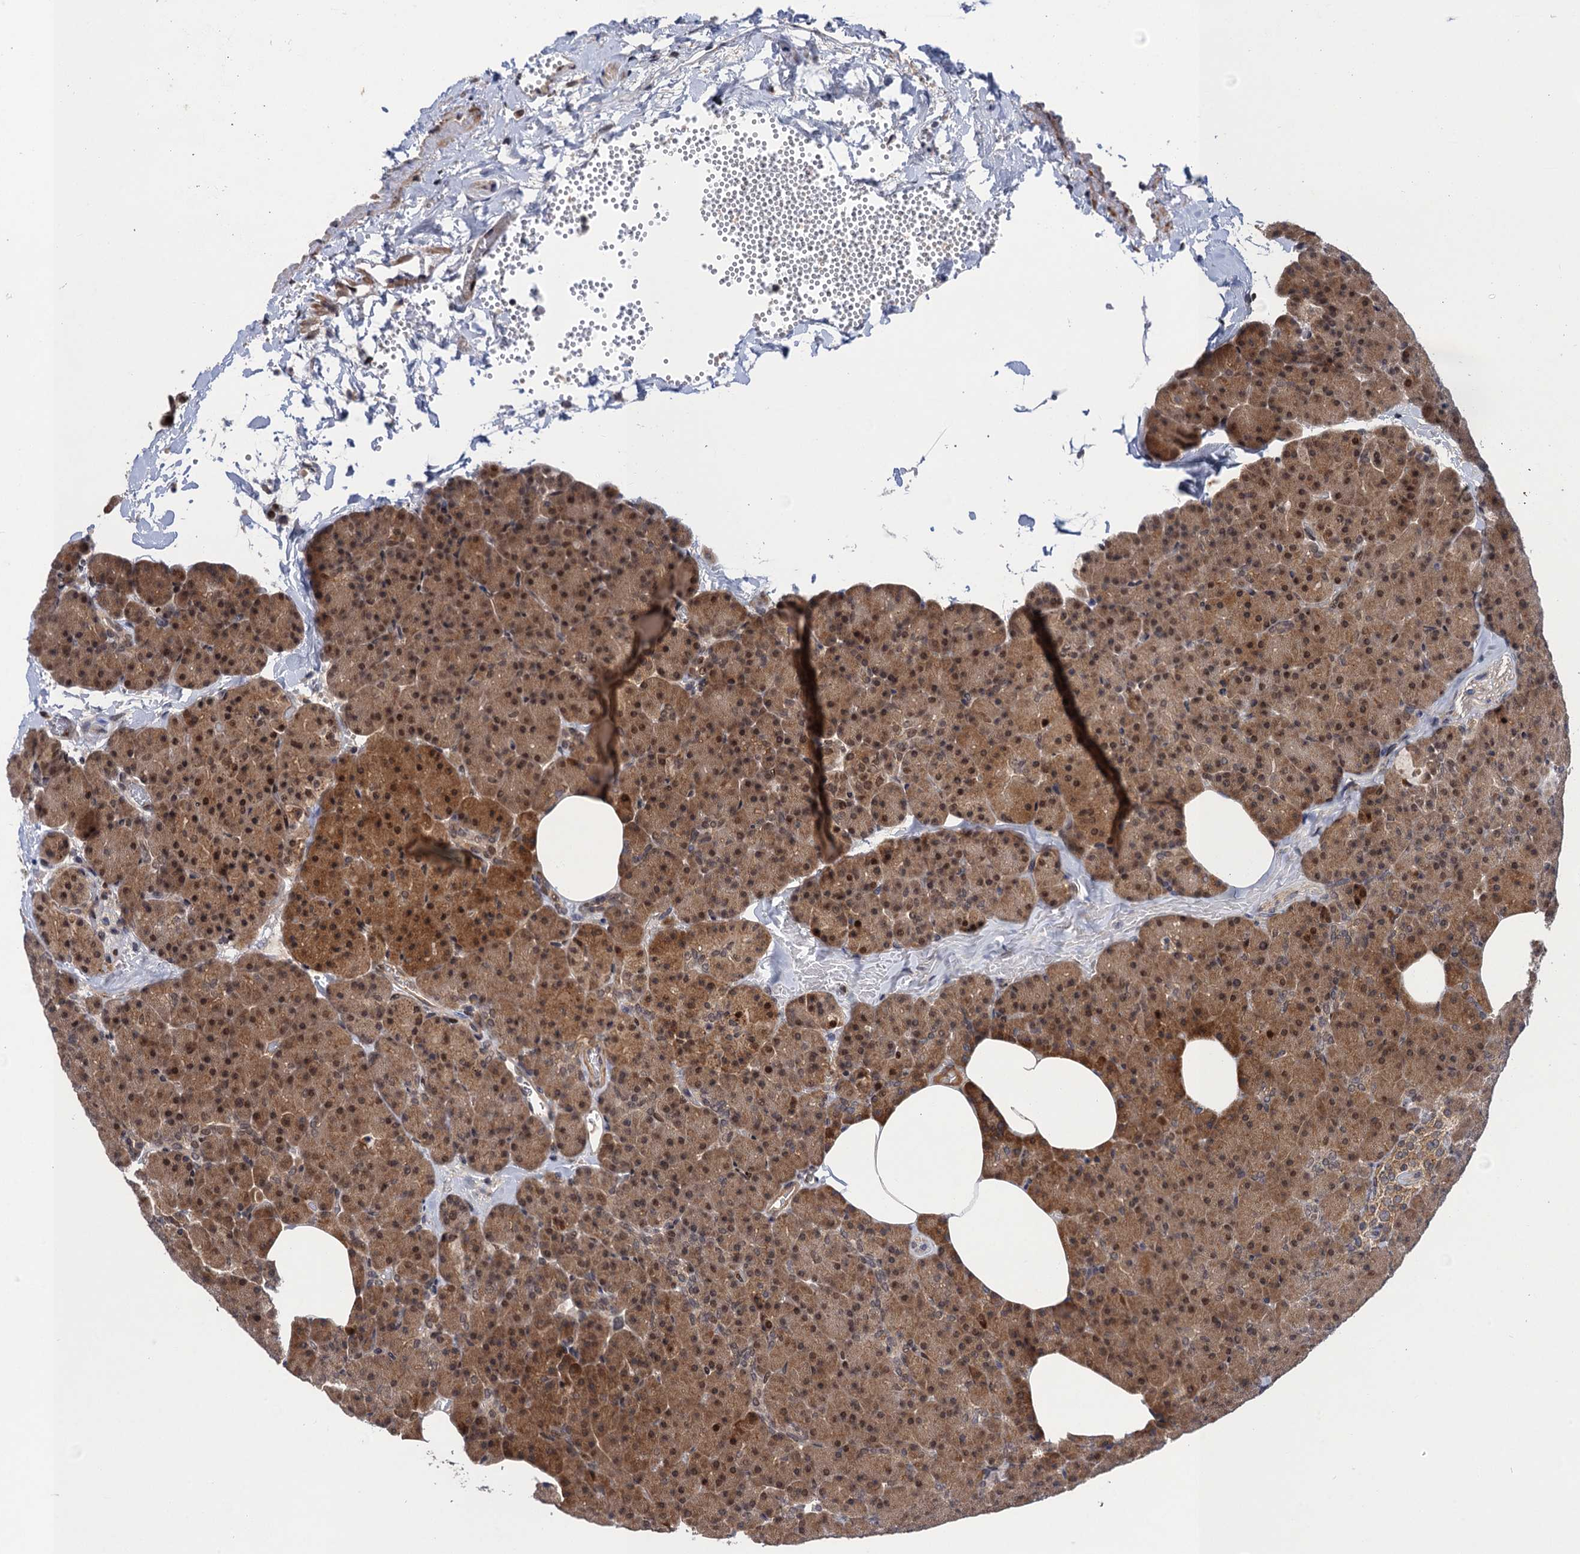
{"staining": {"intensity": "moderate", "quantity": ">75%", "location": "cytoplasmic/membranous,nuclear"}, "tissue": "pancreas", "cell_type": "Exocrine glandular cells", "image_type": "normal", "snomed": [{"axis": "morphology", "description": "Normal tissue, NOS"}, {"axis": "morphology", "description": "Carcinoid, malignant, NOS"}, {"axis": "topography", "description": "Pancreas"}], "caption": "Exocrine glandular cells exhibit medium levels of moderate cytoplasmic/membranous,nuclear staining in about >75% of cells in unremarkable human pancreas.", "gene": "NEK8", "patient": {"sex": "female", "age": 35}}